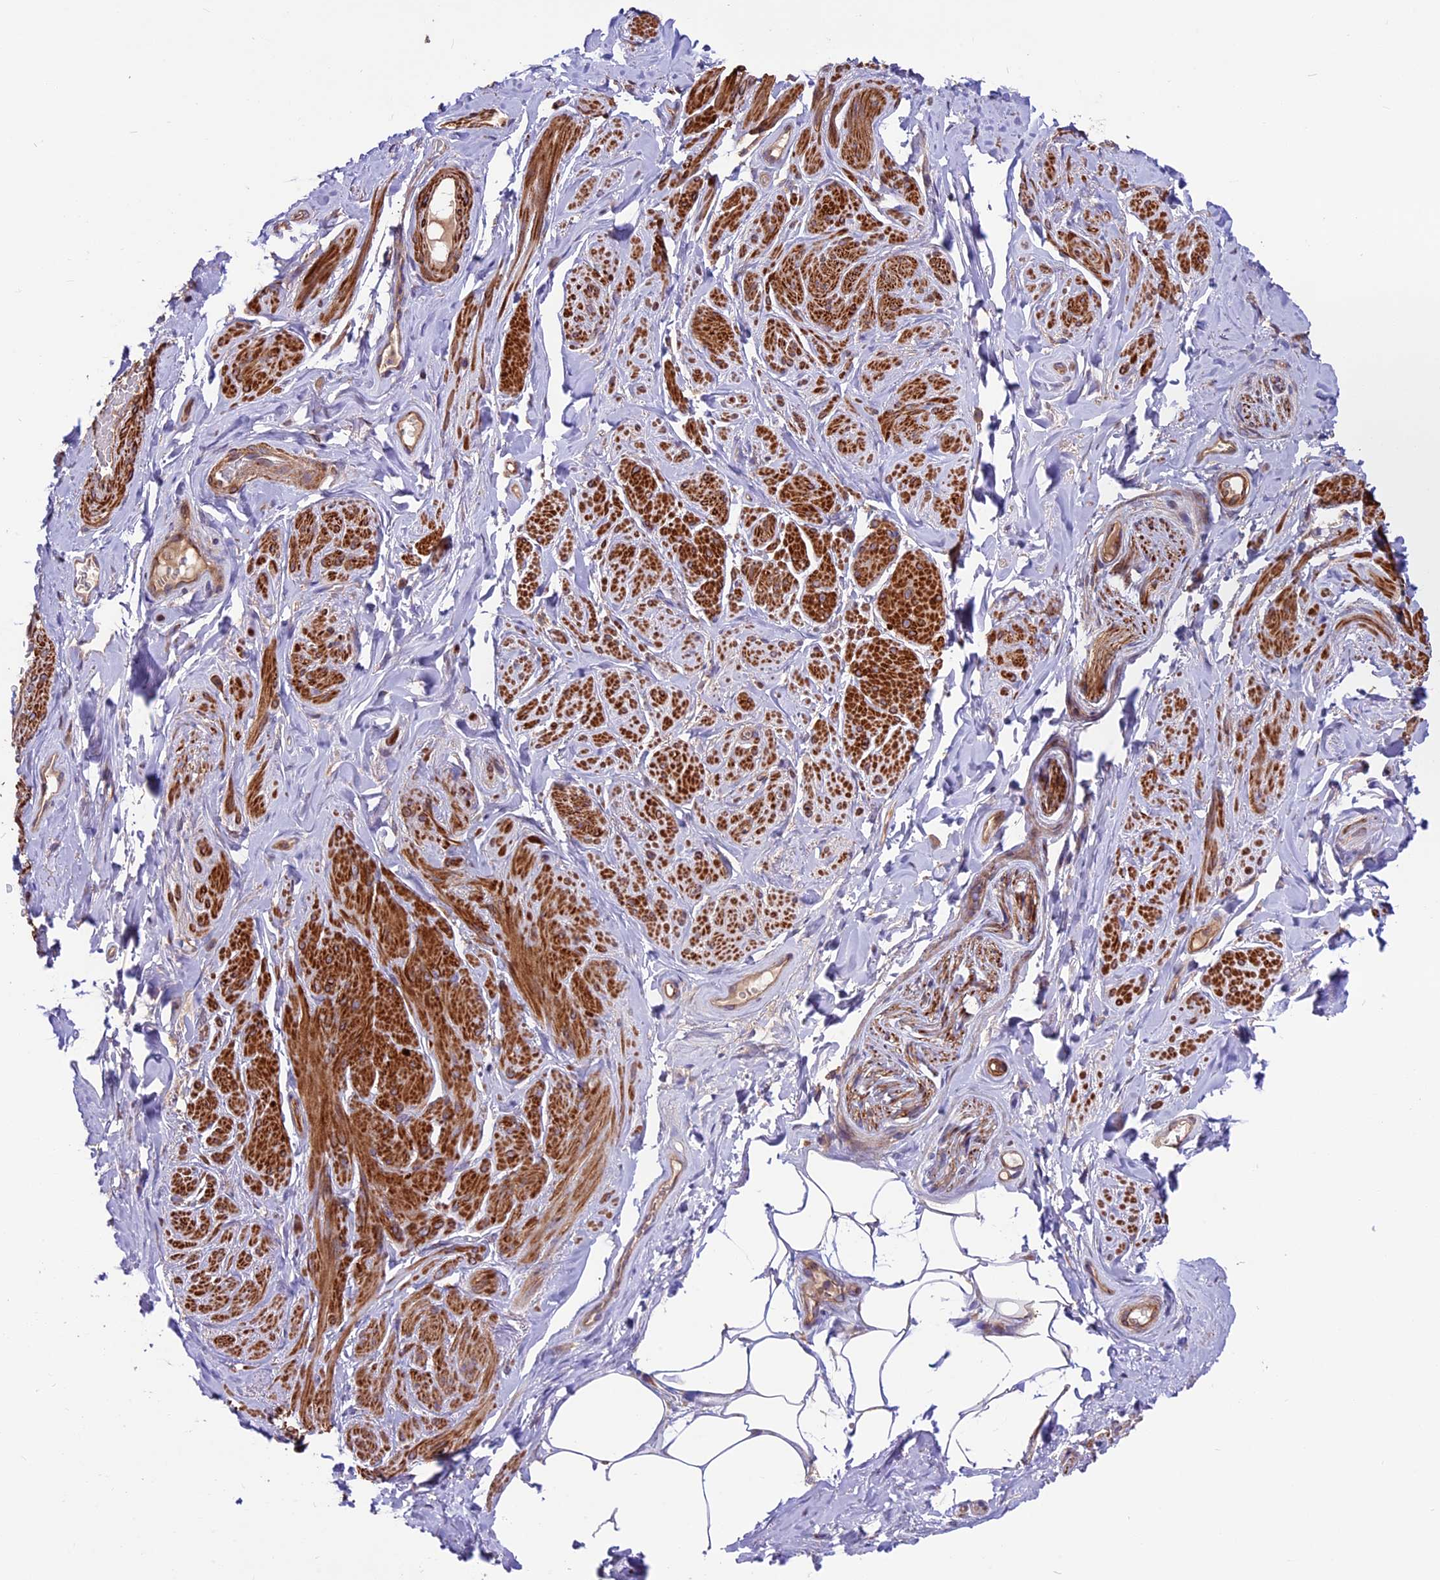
{"staining": {"intensity": "strong", "quantity": "25%-75%", "location": "cytoplasmic/membranous"}, "tissue": "smooth muscle", "cell_type": "Smooth muscle cells", "image_type": "normal", "snomed": [{"axis": "morphology", "description": "Normal tissue, NOS"}, {"axis": "topography", "description": "Smooth muscle"}, {"axis": "topography", "description": "Peripheral nerve tissue"}], "caption": "Protein analysis of benign smooth muscle shows strong cytoplasmic/membranous positivity in about 25%-75% of smooth muscle cells.", "gene": "ANO3", "patient": {"sex": "male", "age": 69}}